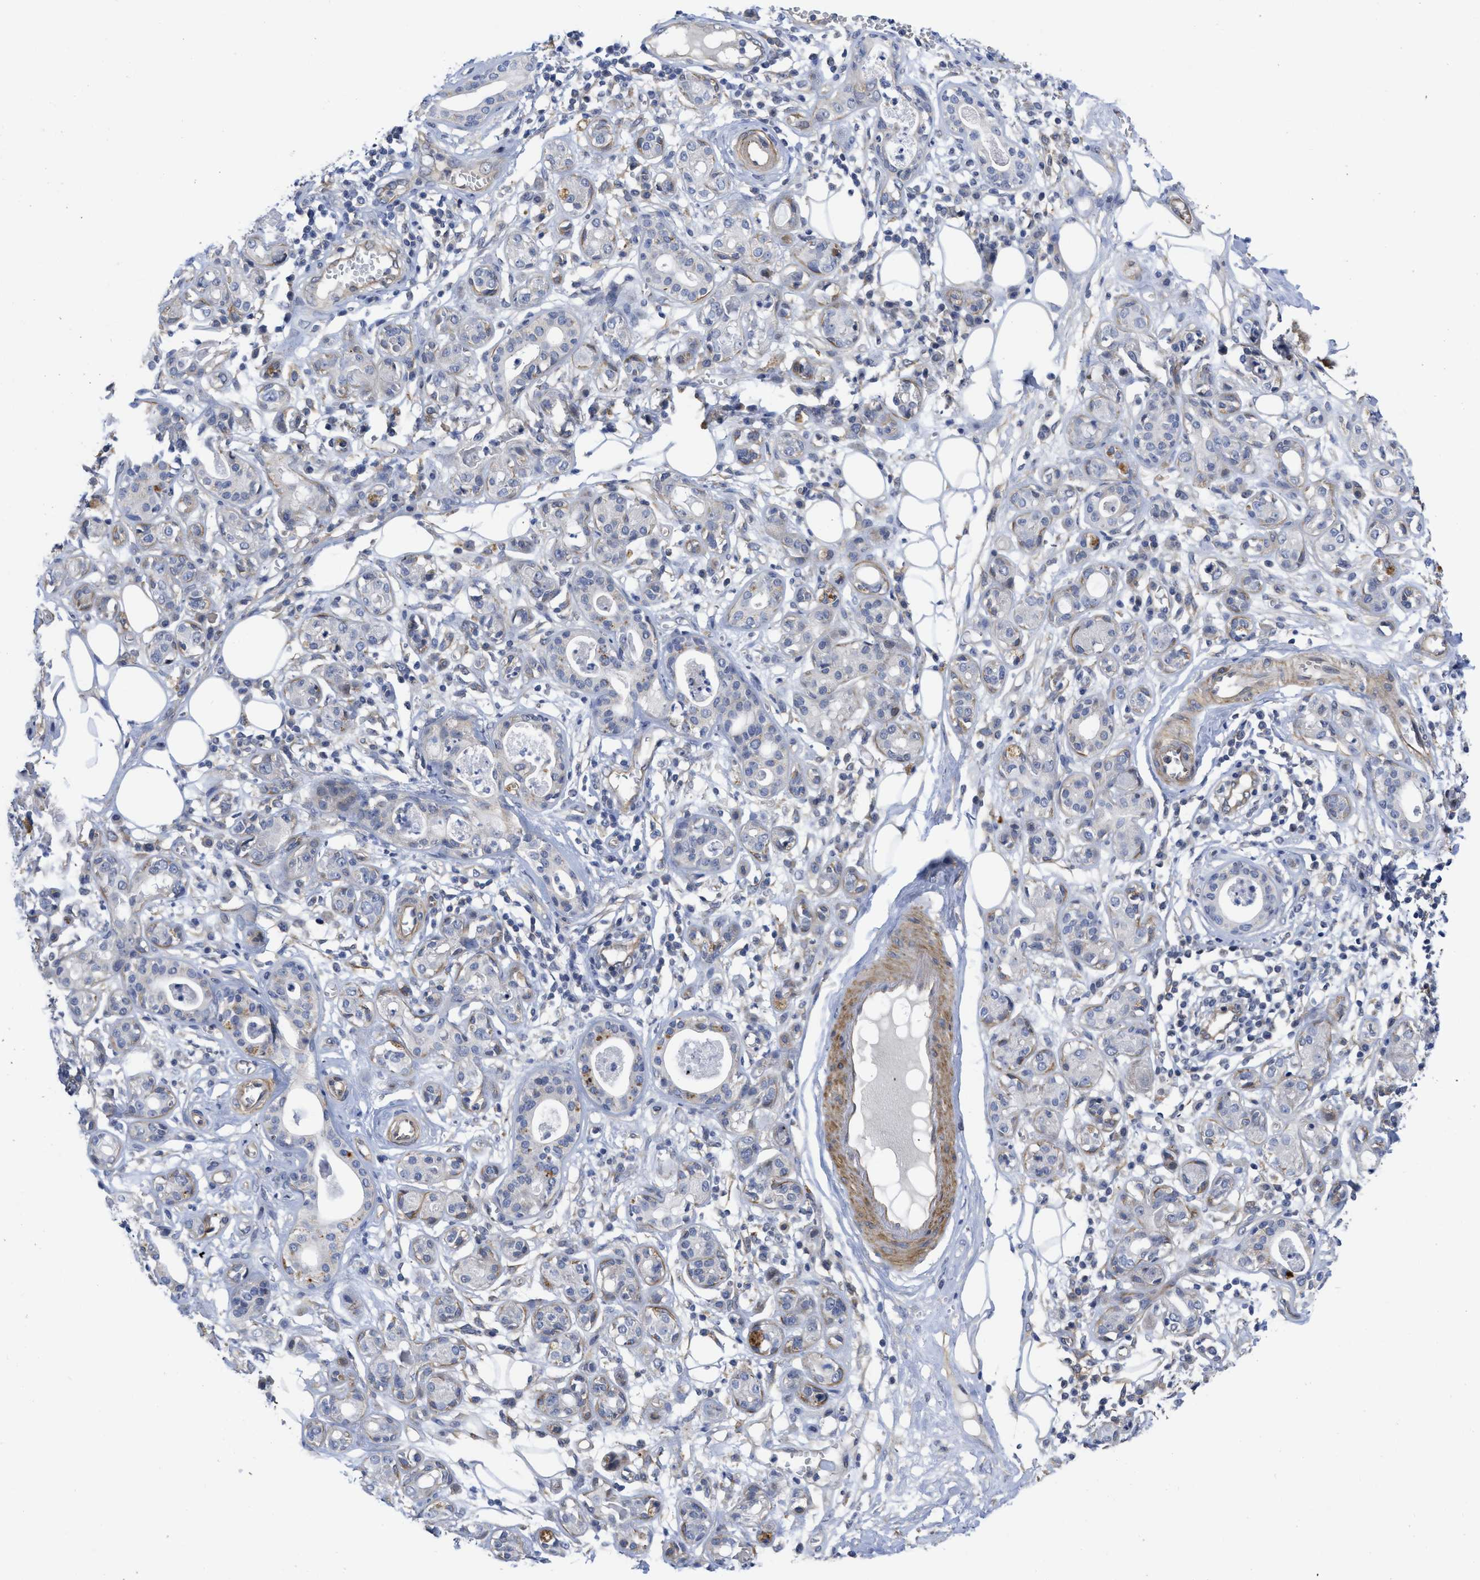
{"staining": {"intensity": "moderate", "quantity": "<25%", "location": "cytoplasmic/membranous"}, "tissue": "adipose tissue", "cell_type": "Adipocytes", "image_type": "normal", "snomed": [{"axis": "morphology", "description": "Normal tissue, NOS"}, {"axis": "morphology", "description": "Inflammation, NOS"}, {"axis": "topography", "description": "Salivary gland"}, {"axis": "topography", "description": "Peripheral nerve tissue"}], "caption": "Immunohistochemical staining of benign adipose tissue displays <25% levels of moderate cytoplasmic/membranous protein staining in approximately <25% of adipocytes. Nuclei are stained in blue.", "gene": "ARHGEF26", "patient": {"sex": "female", "age": 75}}